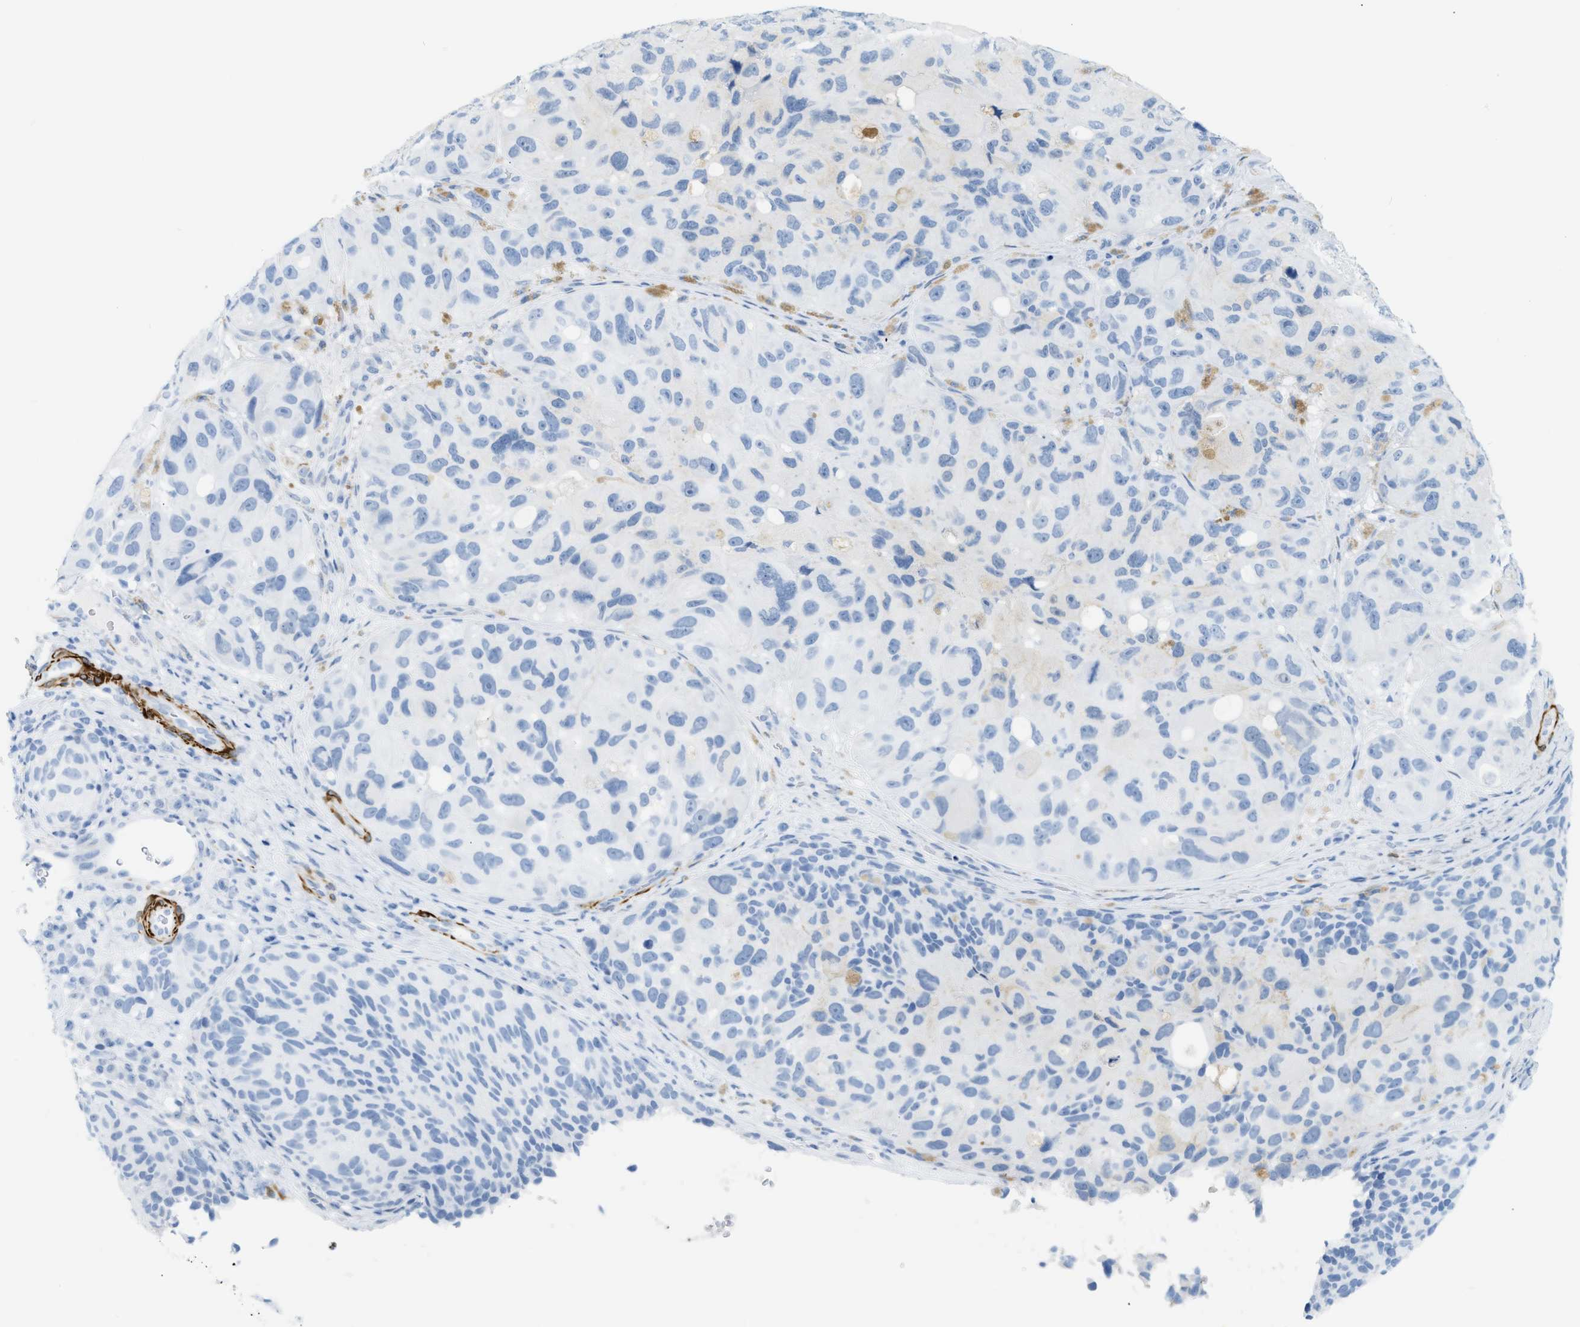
{"staining": {"intensity": "negative", "quantity": "none", "location": "none"}, "tissue": "melanoma", "cell_type": "Tumor cells", "image_type": "cancer", "snomed": [{"axis": "morphology", "description": "Malignant melanoma, NOS"}, {"axis": "topography", "description": "Skin"}], "caption": "Immunohistochemical staining of human malignant melanoma demonstrates no significant positivity in tumor cells.", "gene": "DES", "patient": {"sex": "female", "age": 73}}